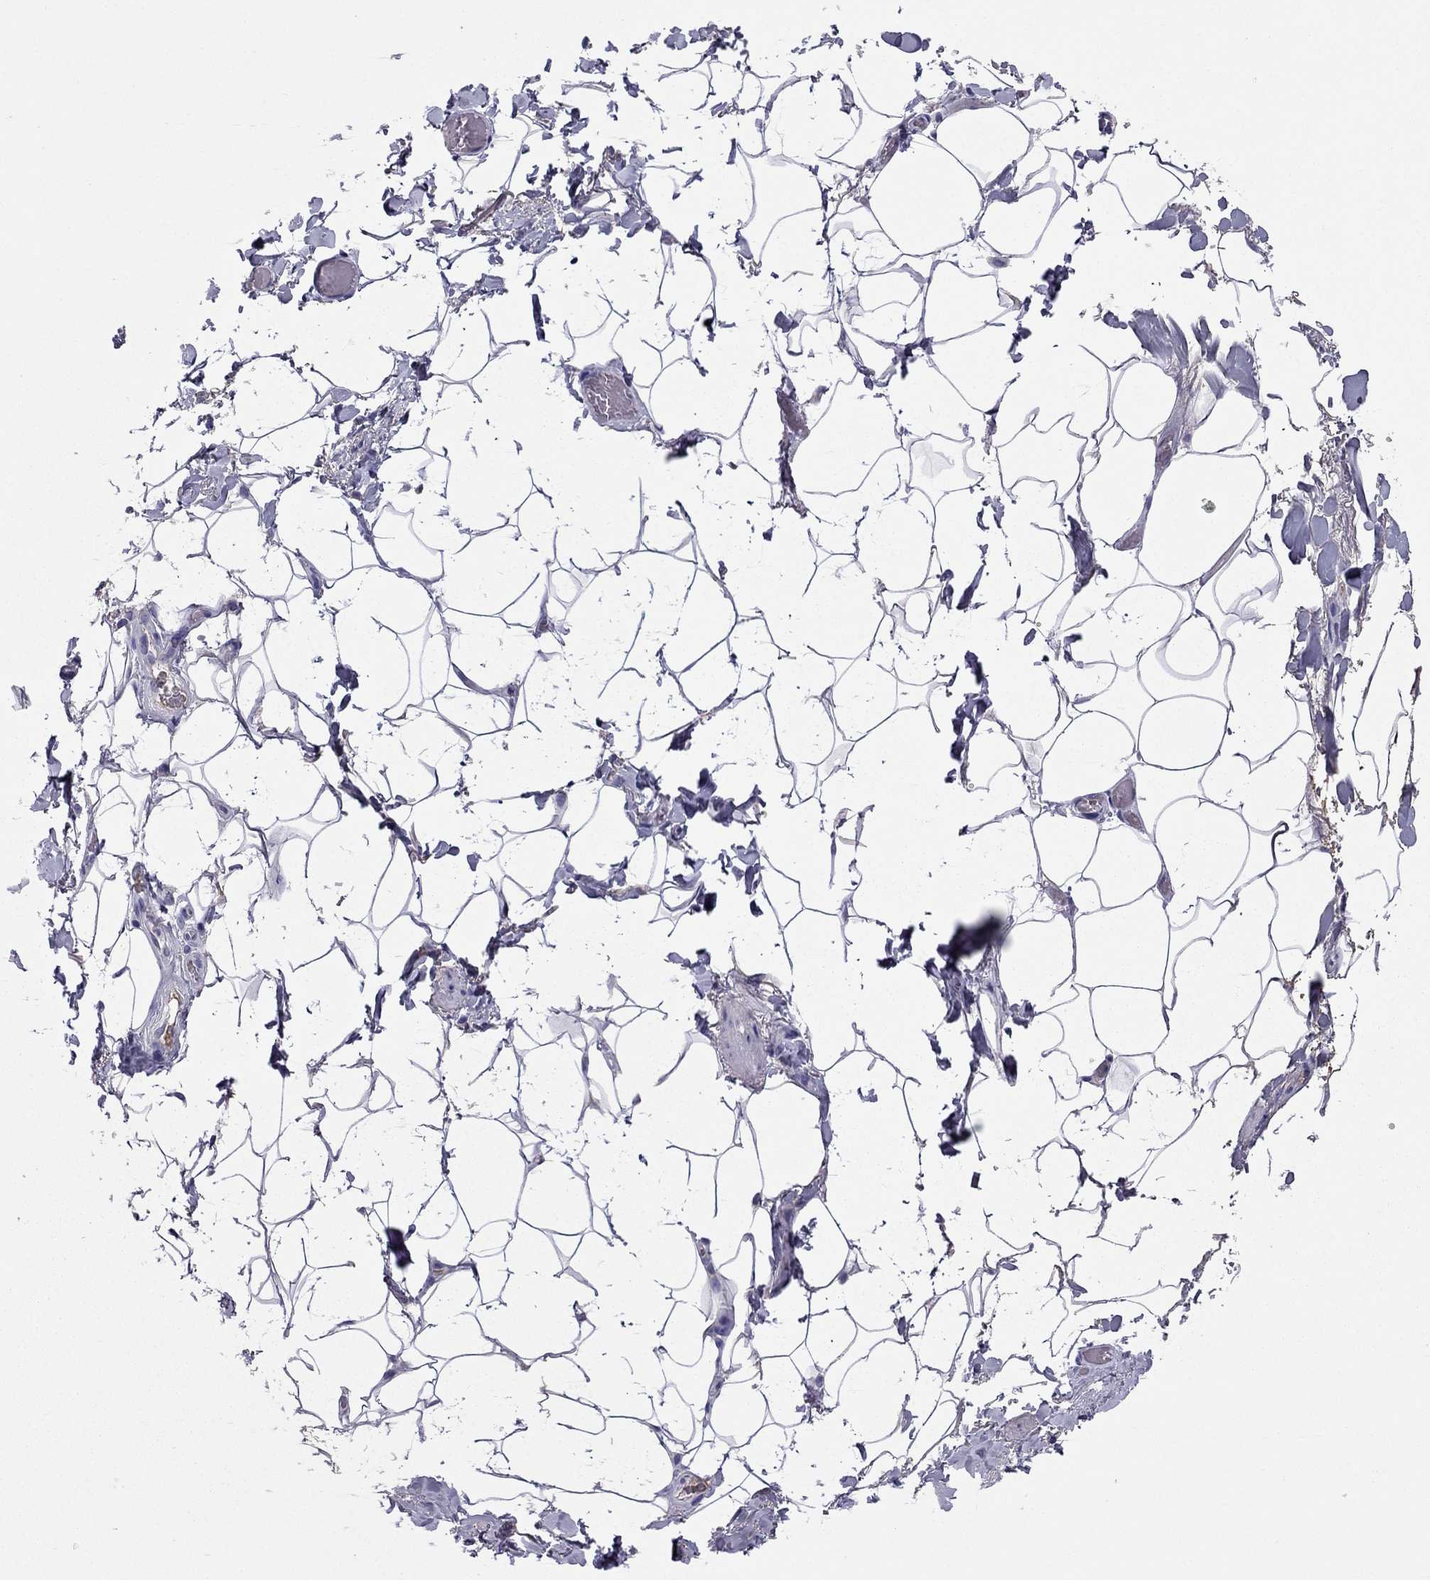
{"staining": {"intensity": "negative", "quantity": "none", "location": "none"}, "tissue": "adipose tissue", "cell_type": "Adipocytes", "image_type": "normal", "snomed": [{"axis": "morphology", "description": "Normal tissue, NOS"}, {"axis": "topography", "description": "Anal"}, {"axis": "topography", "description": "Peripheral nerve tissue"}], "caption": "The photomicrograph reveals no staining of adipocytes in unremarkable adipose tissue.", "gene": "TBC1D21", "patient": {"sex": "male", "age": 53}}